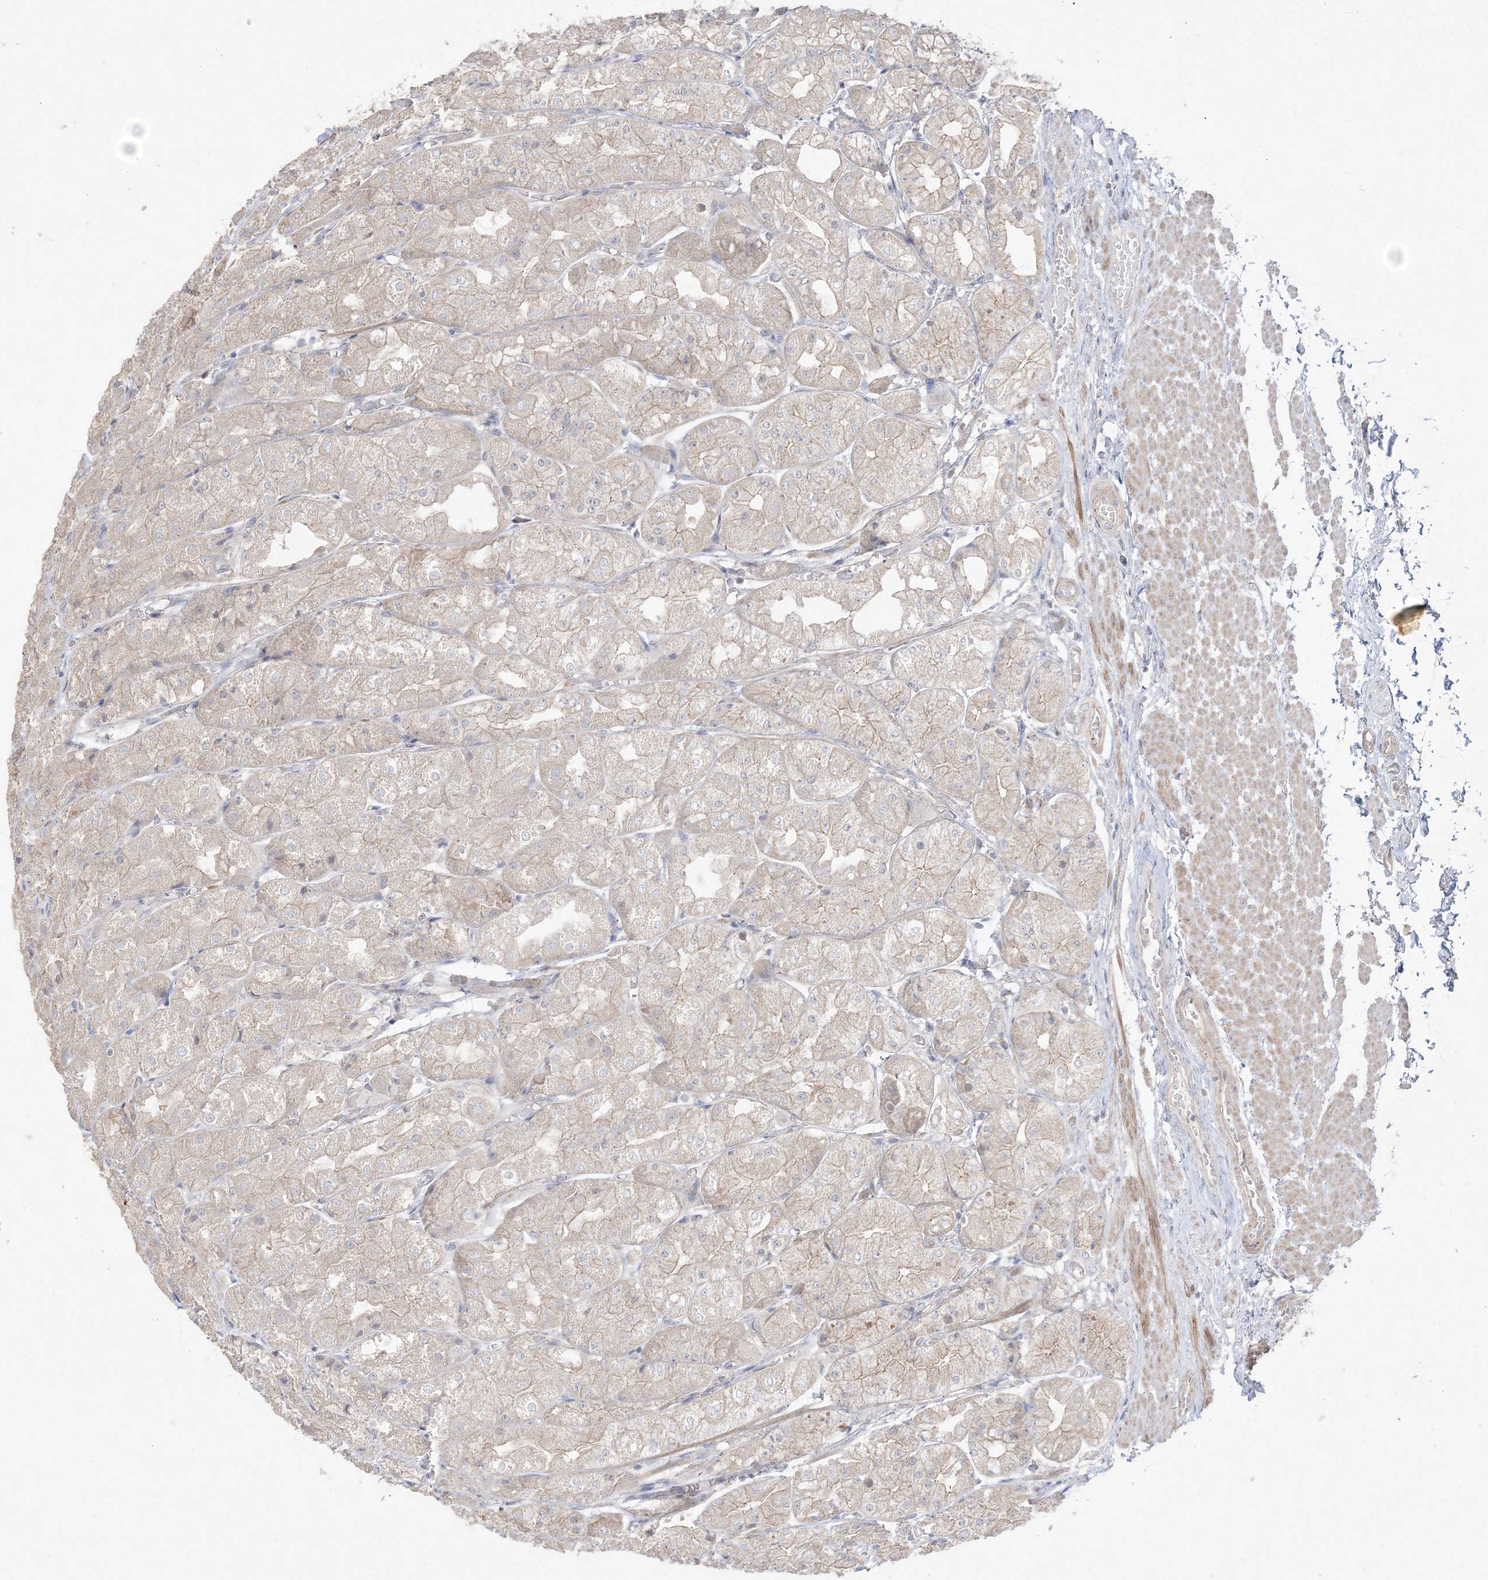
{"staining": {"intensity": "weak", "quantity": "<25%", "location": "cytoplasmic/membranous"}, "tissue": "stomach", "cell_type": "Glandular cells", "image_type": "normal", "snomed": [{"axis": "morphology", "description": "Normal tissue, NOS"}, {"axis": "topography", "description": "Stomach, upper"}], "caption": "The micrograph exhibits no staining of glandular cells in benign stomach. Brightfield microscopy of immunohistochemistry stained with DAB (3,3'-diaminobenzidine) (brown) and hematoxylin (blue), captured at high magnification.", "gene": "SH3BP4", "patient": {"sex": "male", "age": 72}}